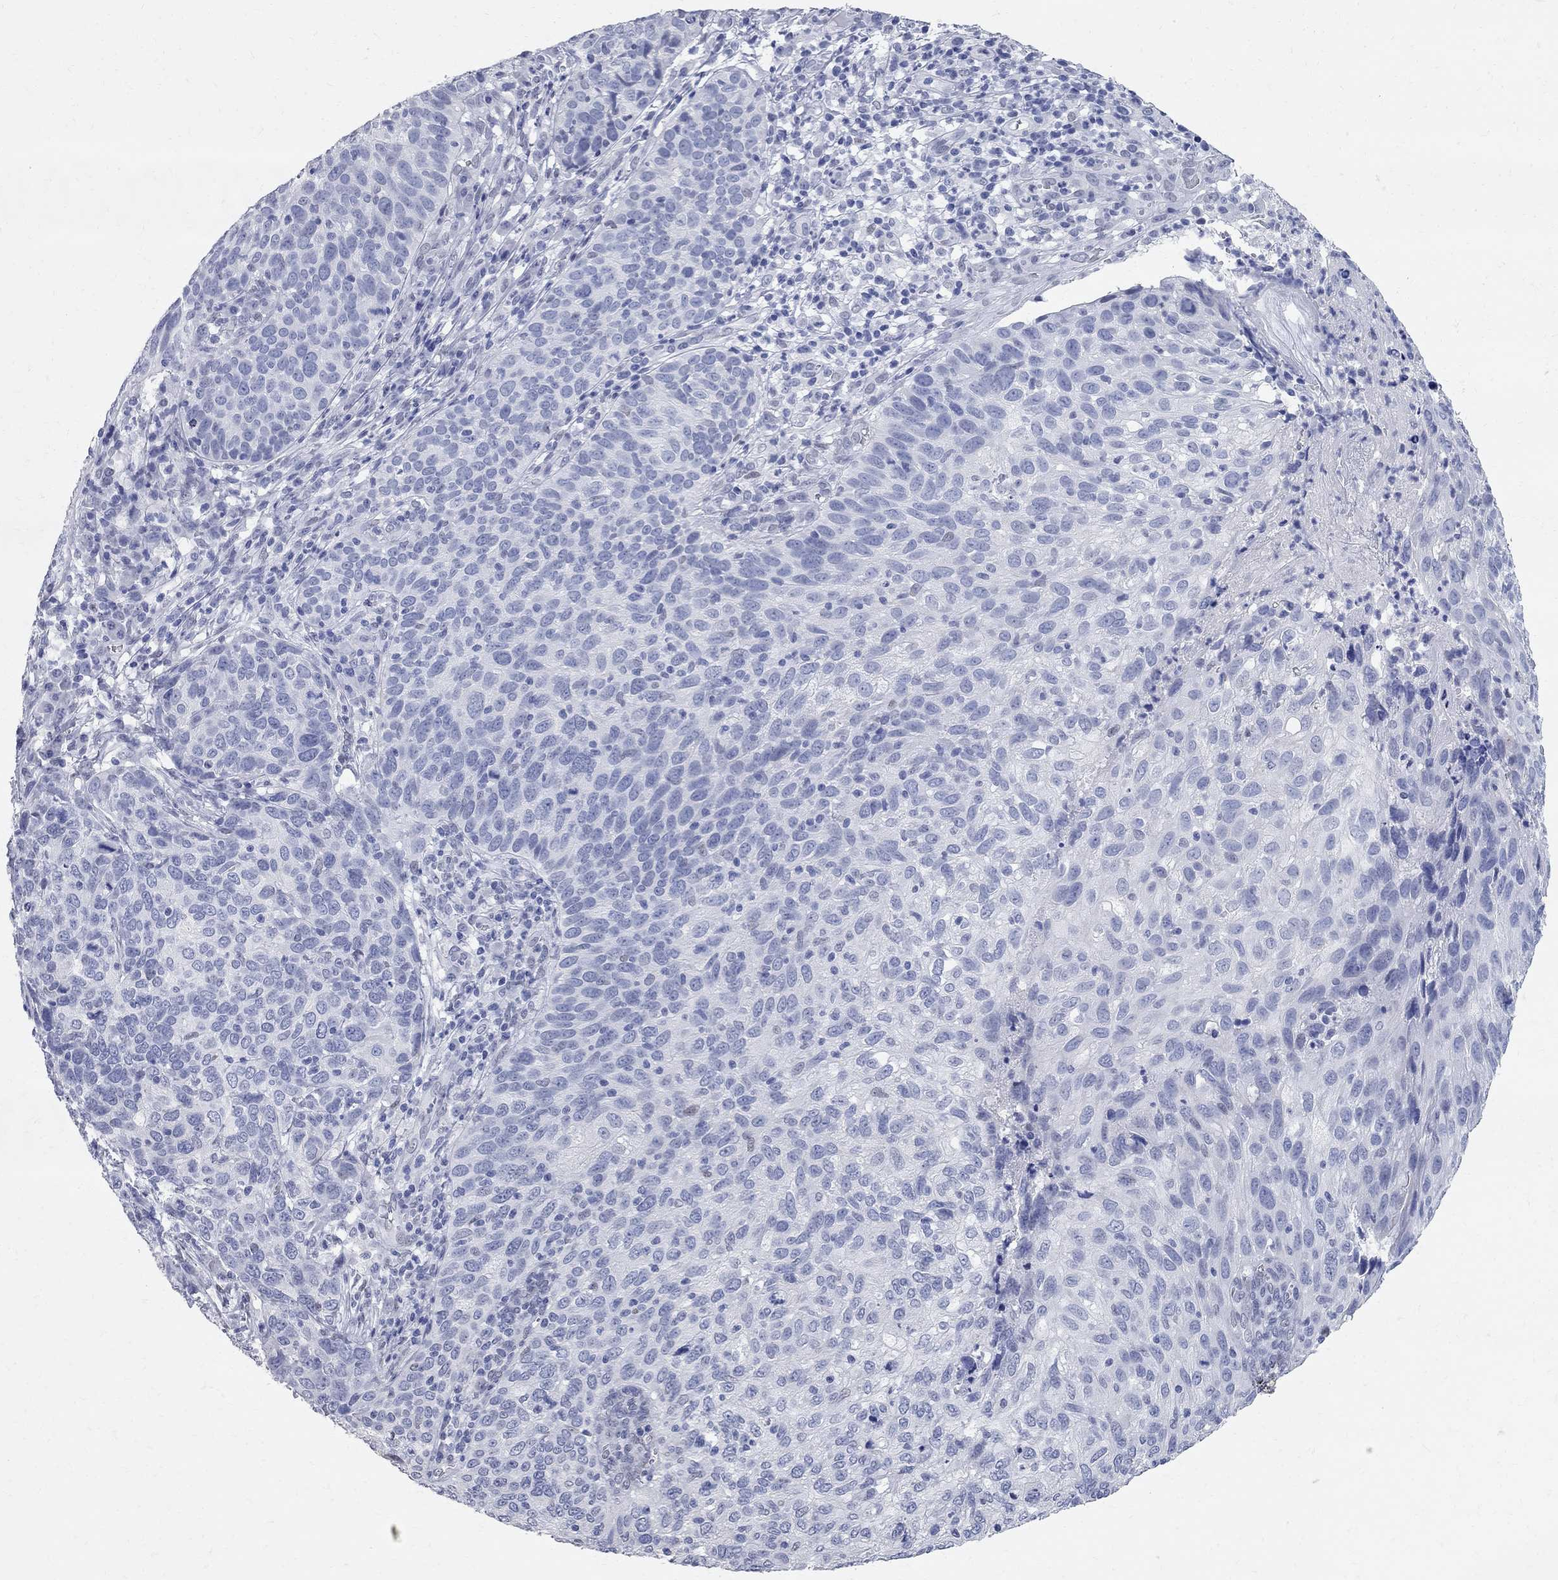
{"staining": {"intensity": "negative", "quantity": "none", "location": "none"}, "tissue": "skin cancer", "cell_type": "Tumor cells", "image_type": "cancer", "snomed": [{"axis": "morphology", "description": "Squamous cell carcinoma, NOS"}, {"axis": "topography", "description": "Skin"}], "caption": "This is an immunohistochemistry histopathology image of skin cancer. There is no positivity in tumor cells.", "gene": "BPIFB1", "patient": {"sex": "male", "age": 92}}